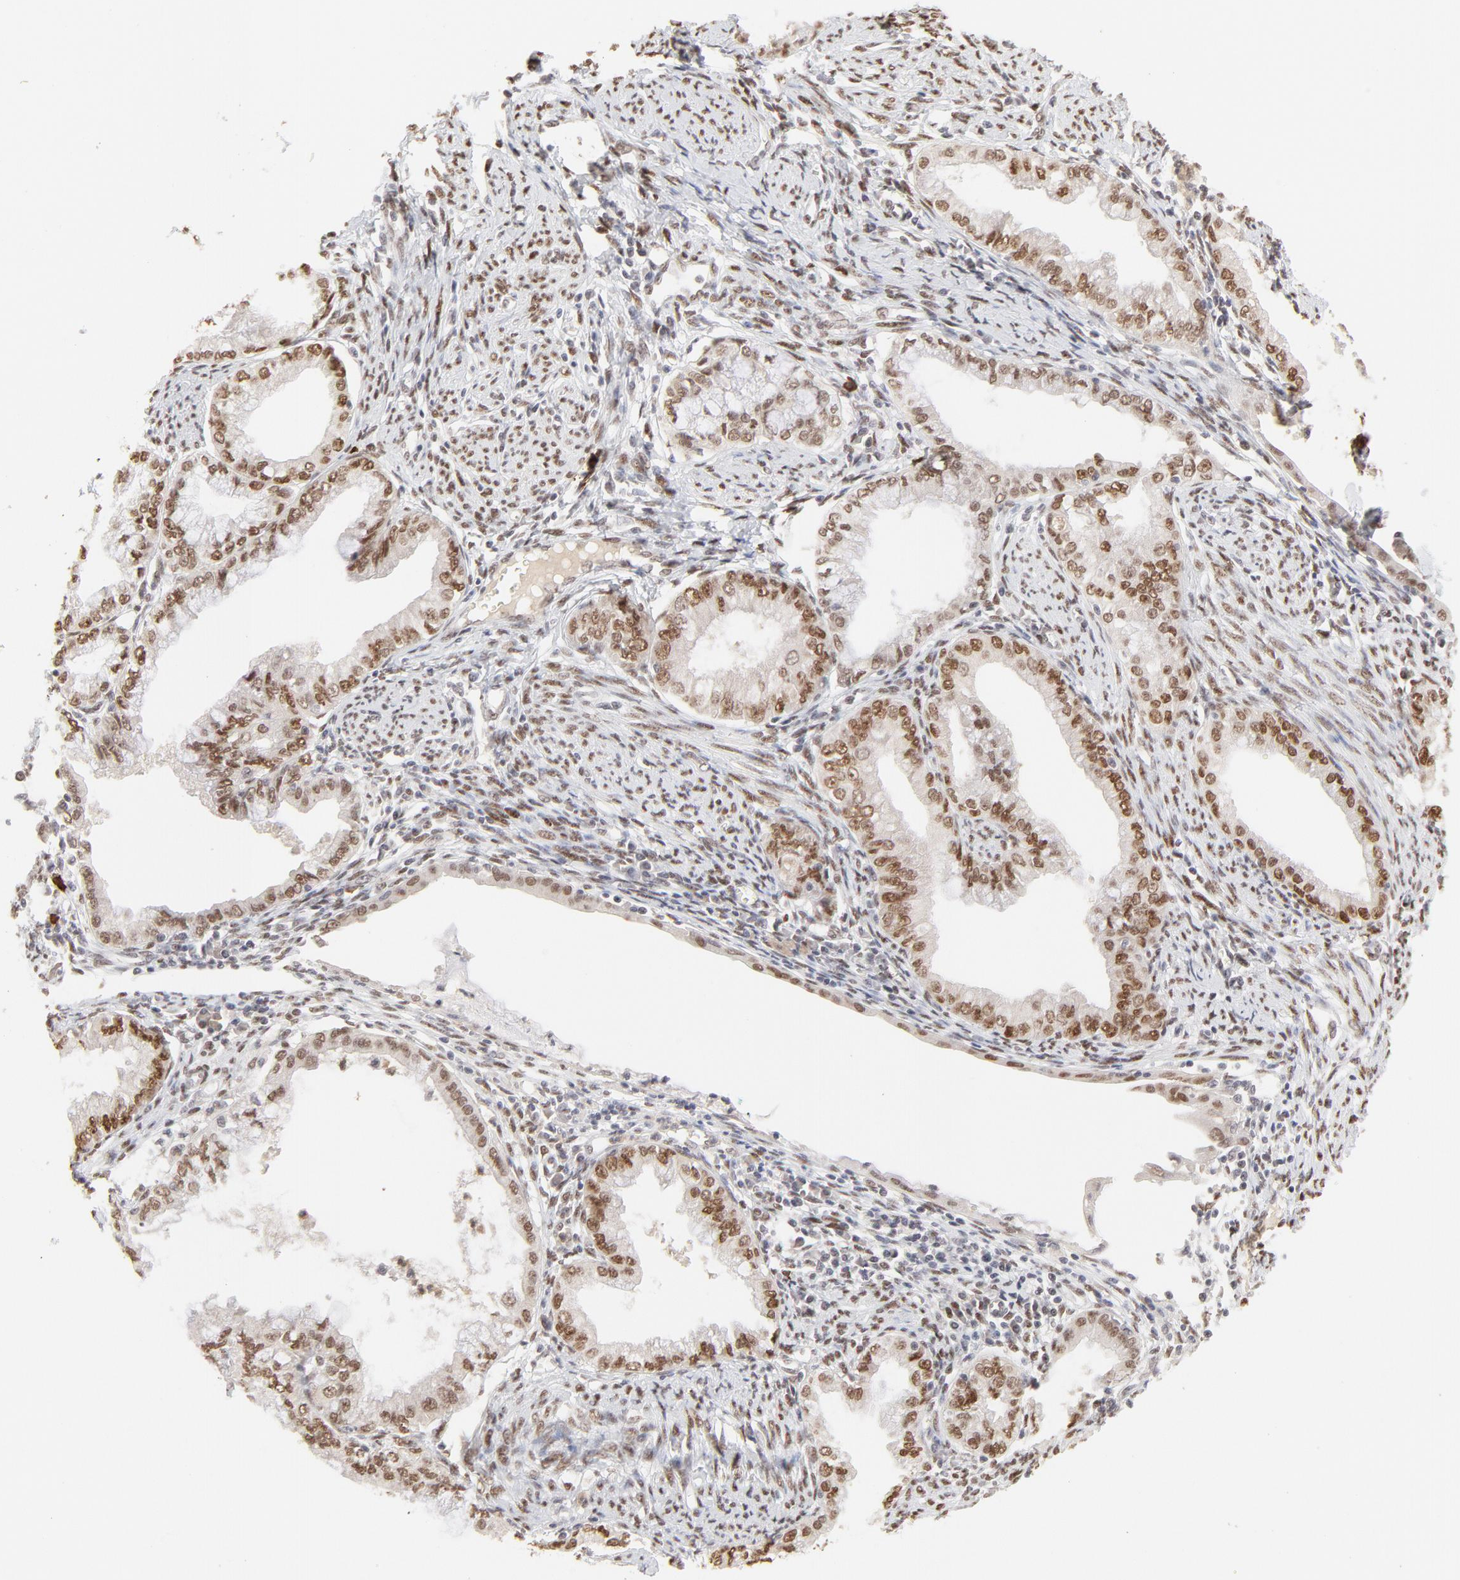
{"staining": {"intensity": "moderate", "quantity": ">75%", "location": "nuclear"}, "tissue": "endometrial cancer", "cell_type": "Tumor cells", "image_type": "cancer", "snomed": [{"axis": "morphology", "description": "Adenocarcinoma, NOS"}, {"axis": "topography", "description": "Endometrium"}], "caption": "Endometrial cancer stained with a protein marker displays moderate staining in tumor cells.", "gene": "PBX3", "patient": {"sex": "female", "age": 76}}